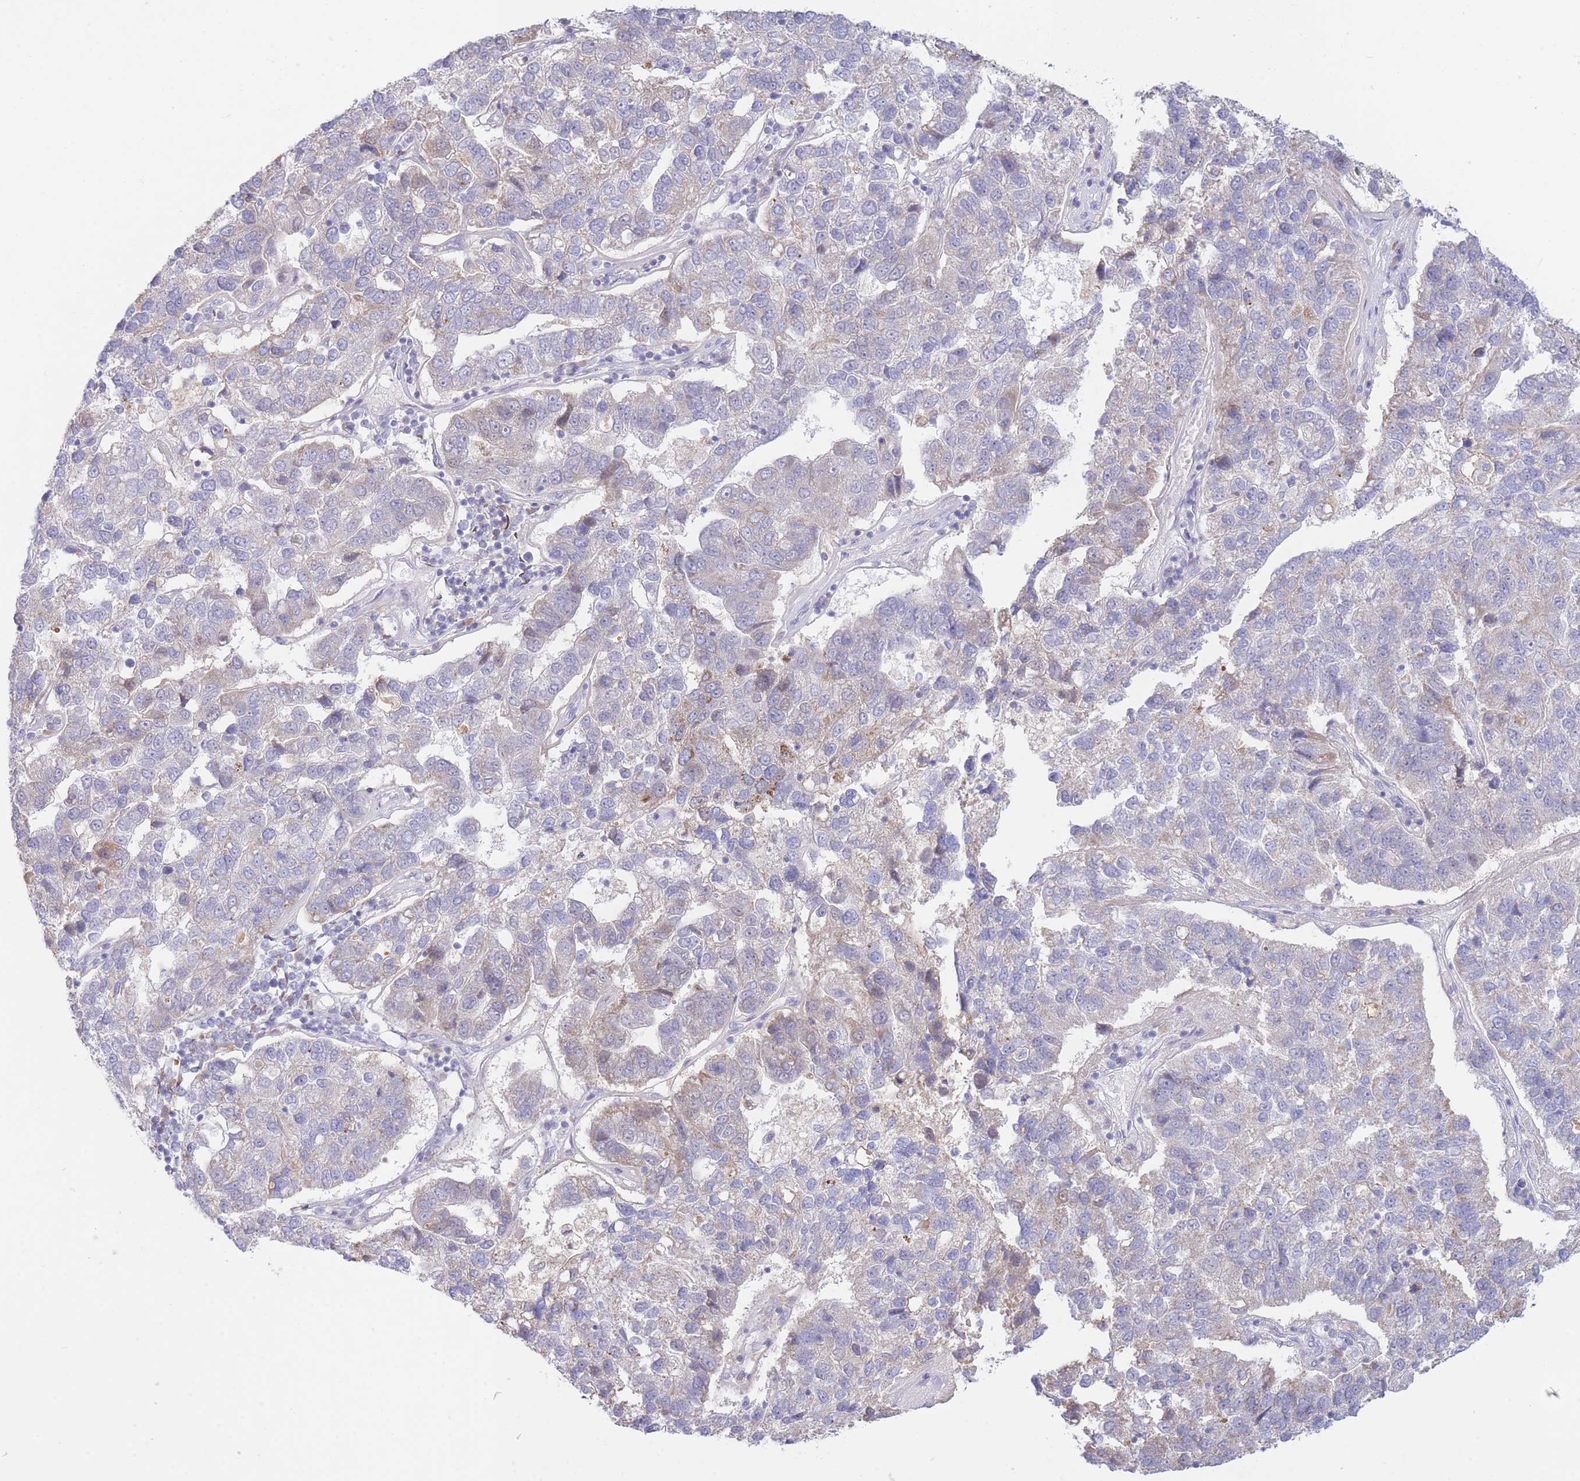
{"staining": {"intensity": "weak", "quantity": "<25%", "location": "cytoplasmic/membranous"}, "tissue": "pancreatic cancer", "cell_type": "Tumor cells", "image_type": "cancer", "snomed": [{"axis": "morphology", "description": "Adenocarcinoma, NOS"}, {"axis": "topography", "description": "Pancreas"}], "caption": "Photomicrograph shows no significant protein expression in tumor cells of pancreatic cancer (adenocarcinoma).", "gene": "NANP", "patient": {"sex": "female", "age": 61}}